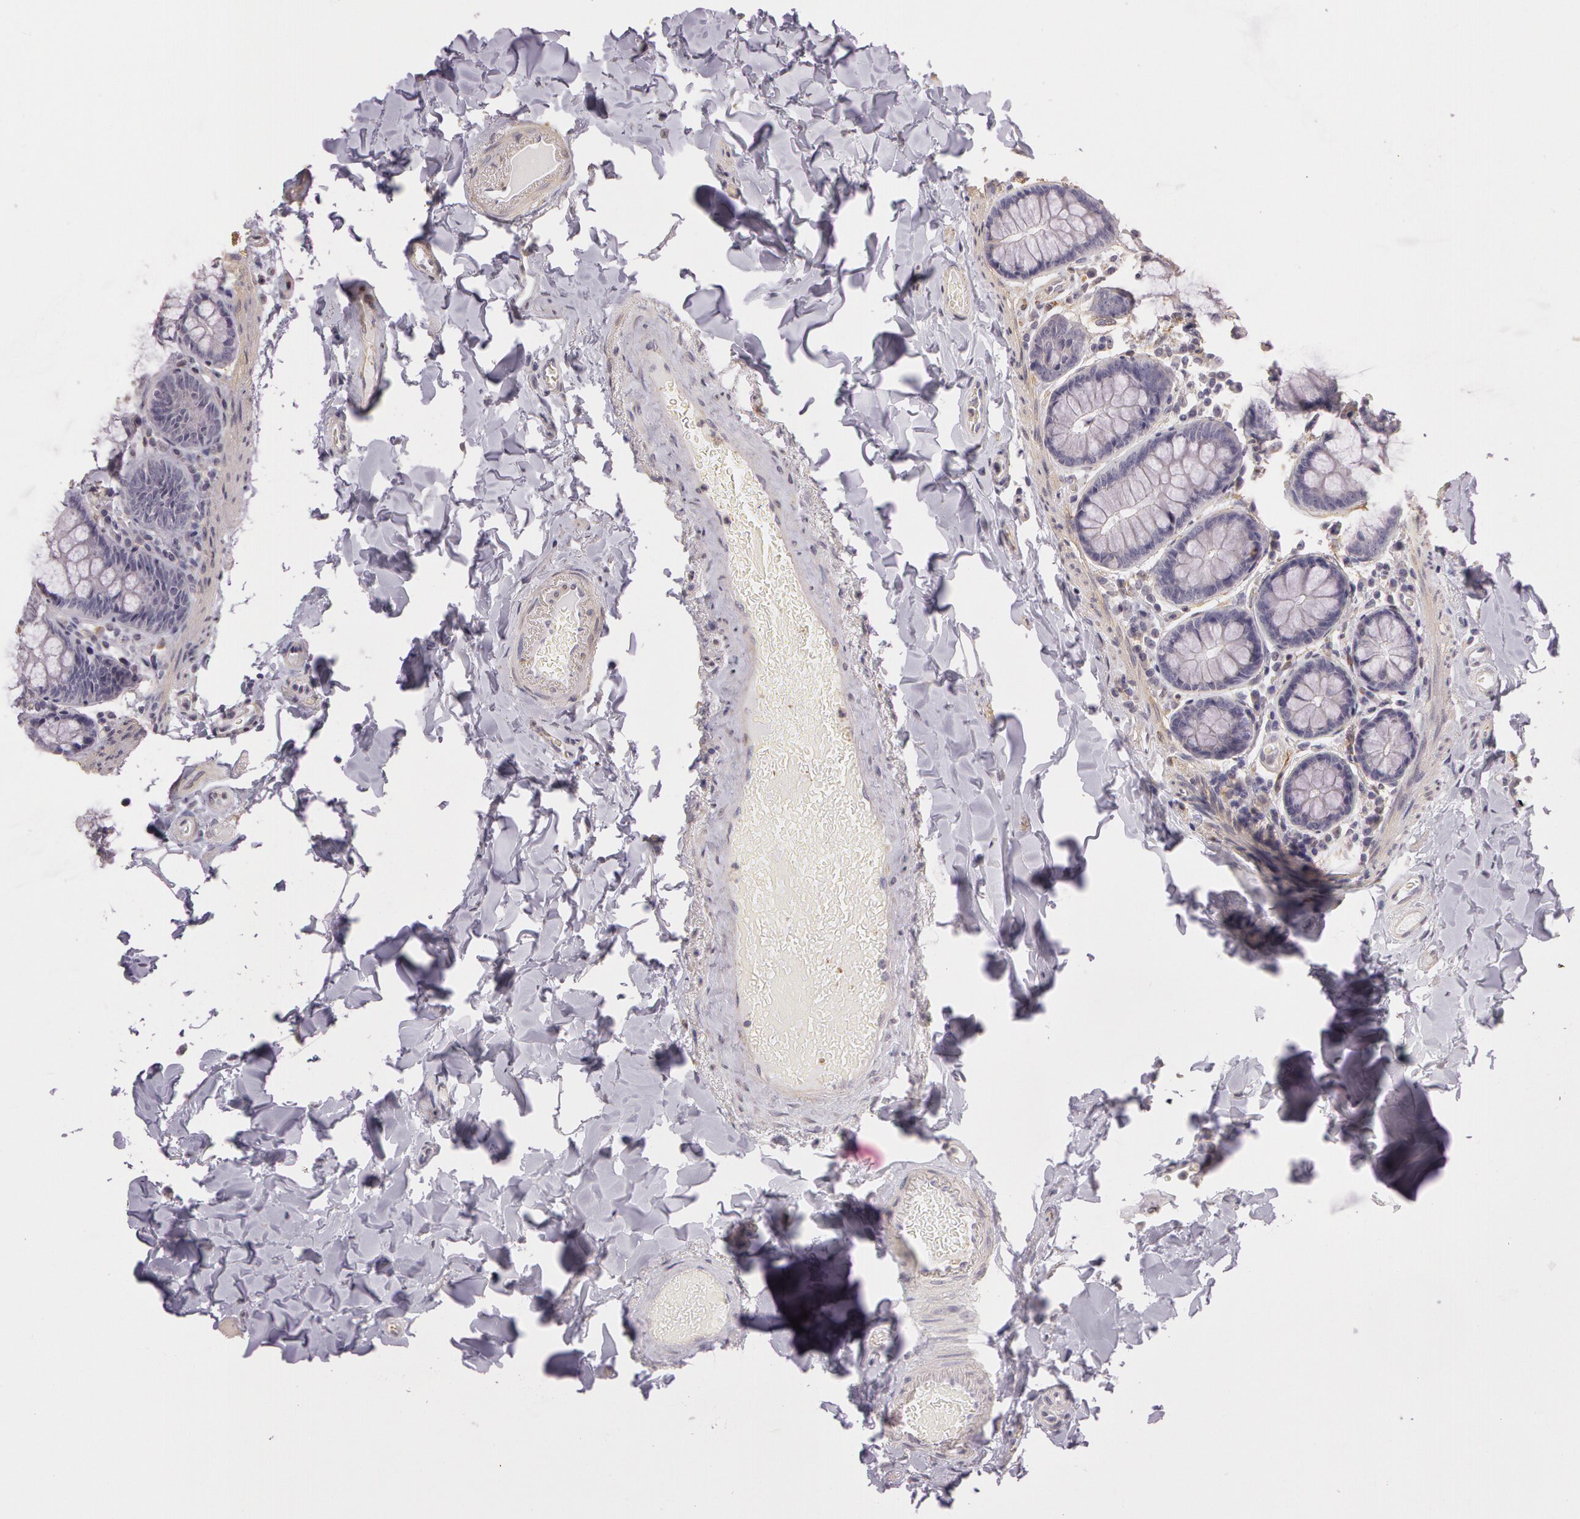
{"staining": {"intensity": "negative", "quantity": "none", "location": "none"}, "tissue": "colon", "cell_type": "Endothelial cells", "image_type": "normal", "snomed": [{"axis": "morphology", "description": "Normal tissue, NOS"}, {"axis": "topography", "description": "Colon"}], "caption": "DAB immunohistochemical staining of unremarkable human colon demonstrates no significant positivity in endothelial cells. The staining was performed using DAB to visualize the protein expression in brown, while the nuclei were stained in blue with hematoxylin (Magnification: 20x).", "gene": "G2E3", "patient": {"sex": "female", "age": 61}}